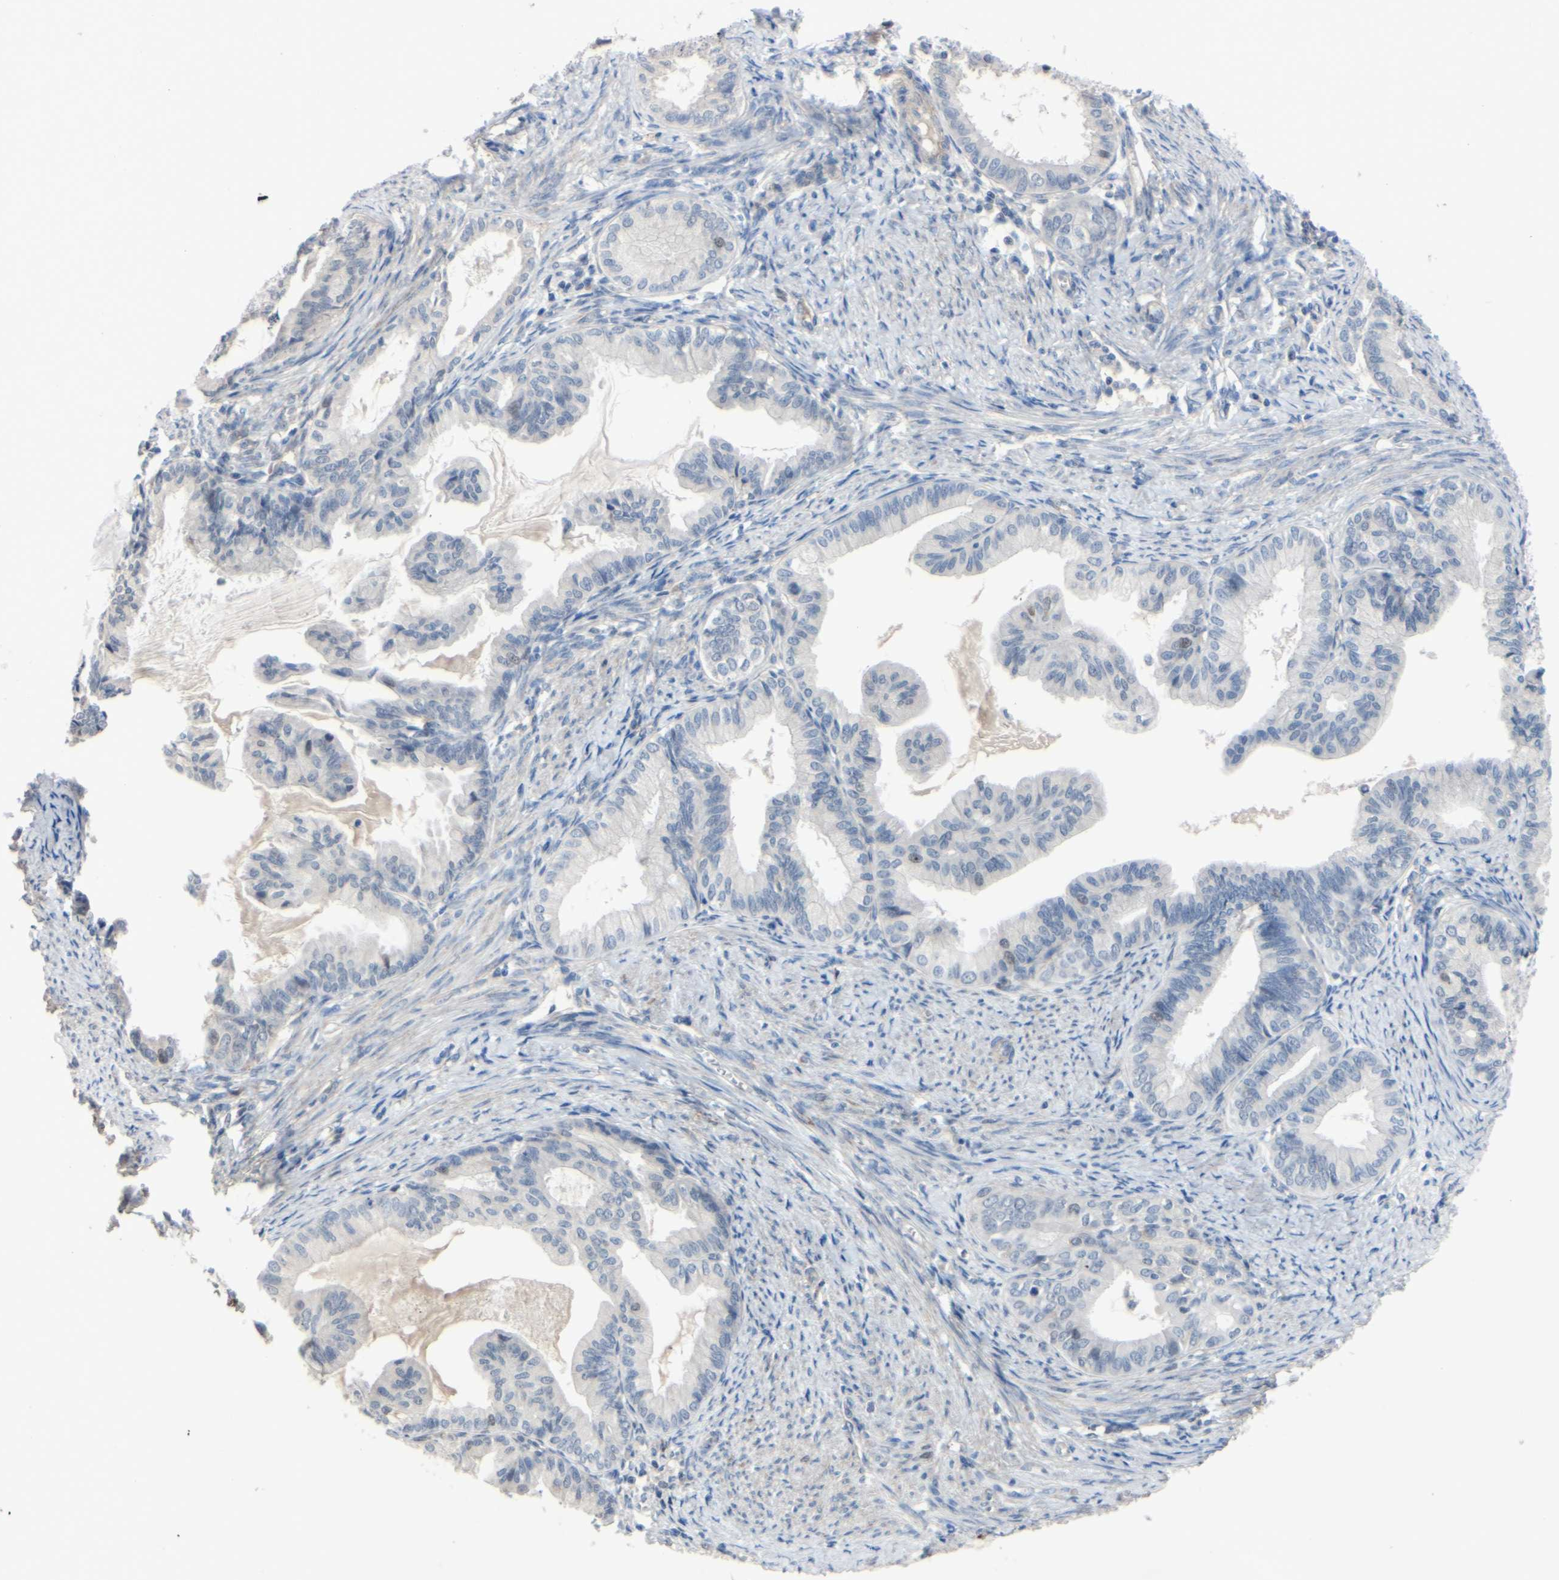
{"staining": {"intensity": "negative", "quantity": "none", "location": "none"}, "tissue": "endometrial cancer", "cell_type": "Tumor cells", "image_type": "cancer", "snomed": [{"axis": "morphology", "description": "Adenocarcinoma, NOS"}, {"axis": "topography", "description": "Endometrium"}], "caption": "Tumor cells show no significant positivity in endometrial adenocarcinoma.", "gene": "LHX9", "patient": {"sex": "female", "age": 86}}